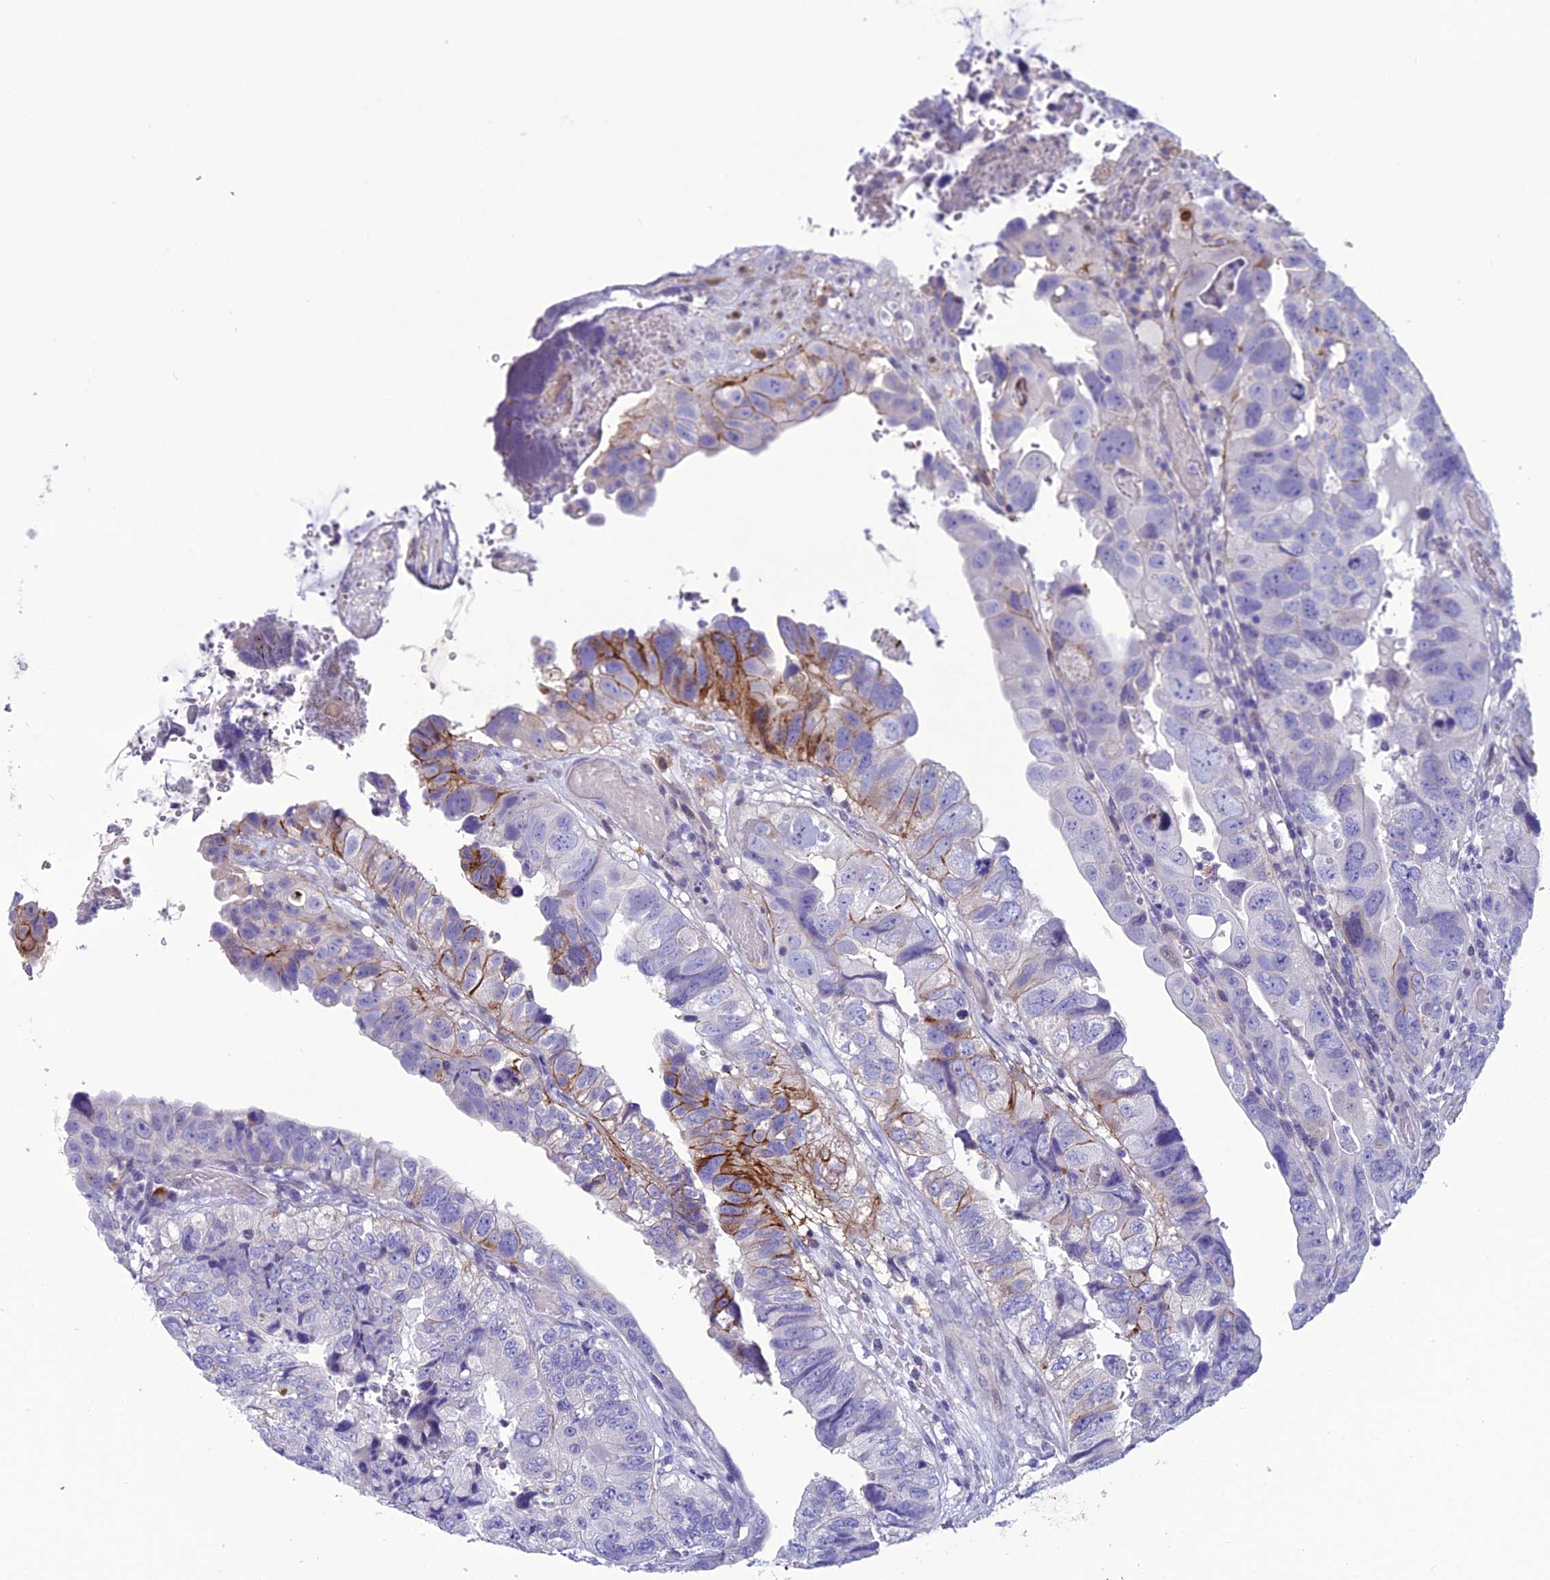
{"staining": {"intensity": "strong", "quantity": "<25%", "location": "cytoplasmic/membranous"}, "tissue": "colorectal cancer", "cell_type": "Tumor cells", "image_type": "cancer", "snomed": [{"axis": "morphology", "description": "Adenocarcinoma, NOS"}, {"axis": "topography", "description": "Rectum"}], "caption": "A histopathology image of colorectal adenocarcinoma stained for a protein reveals strong cytoplasmic/membranous brown staining in tumor cells. Using DAB (brown) and hematoxylin (blue) stains, captured at high magnification using brightfield microscopy.", "gene": "CRB2", "patient": {"sex": "male", "age": 63}}